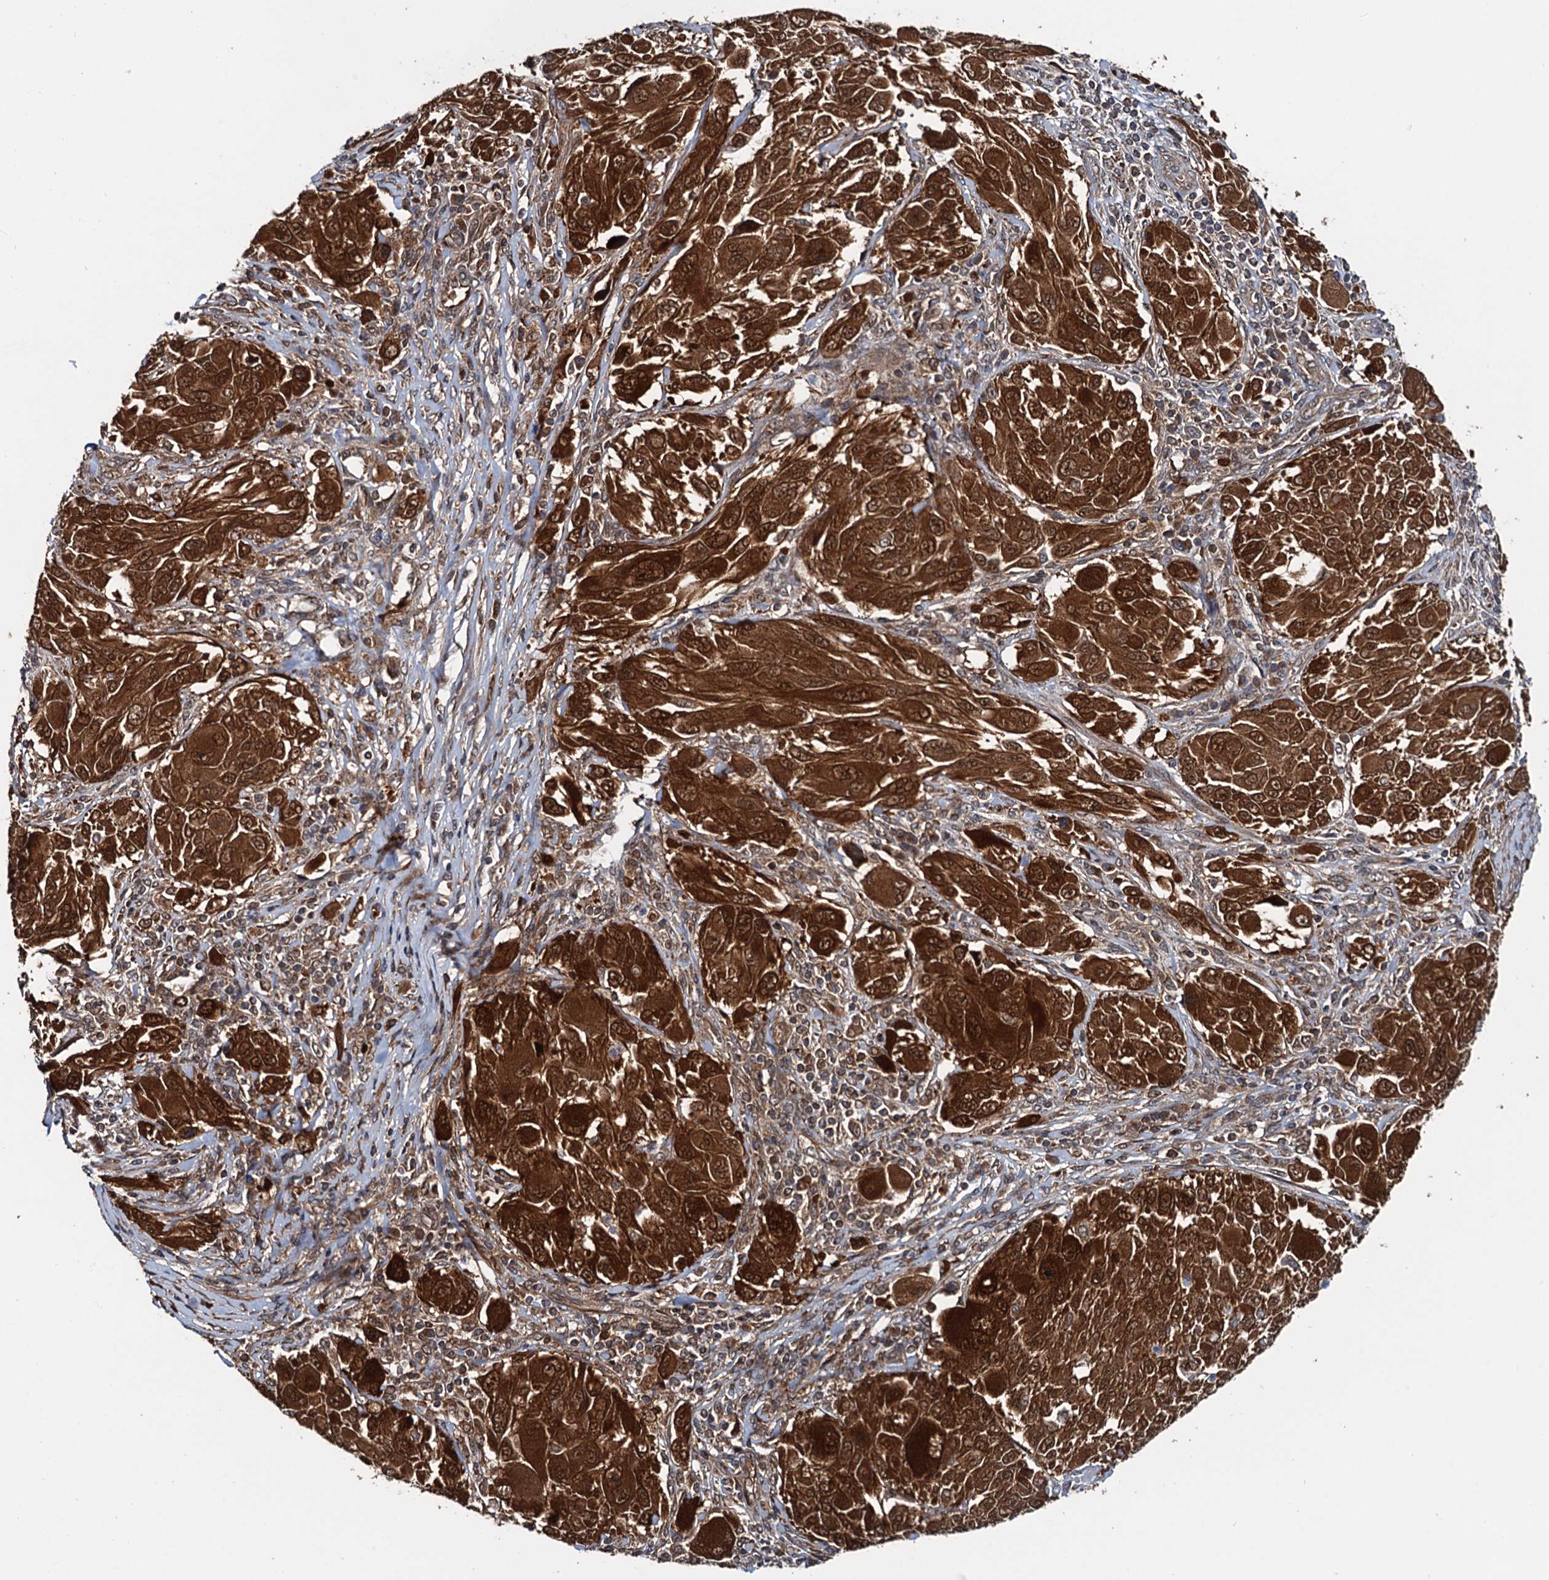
{"staining": {"intensity": "strong", "quantity": ">75%", "location": "cytoplasmic/membranous,nuclear"}, "tissue": "melanoma", "cell_type": "Tumor cells", "image_type": "cancer", "snomed": [{"axis": "morphology", "description": "Malignant melanoma, NOS"}, {"axis": "topography", "description": "Skin"}], "caption": "DAB immunohistochemical staining of malignant melanoma displays strong cytoplasmic/membranous and nuclear protein staining in approximately >75% of tumor cells.", "gene": "AAGAB", "patient": {"sex": "female", "age": 91}}